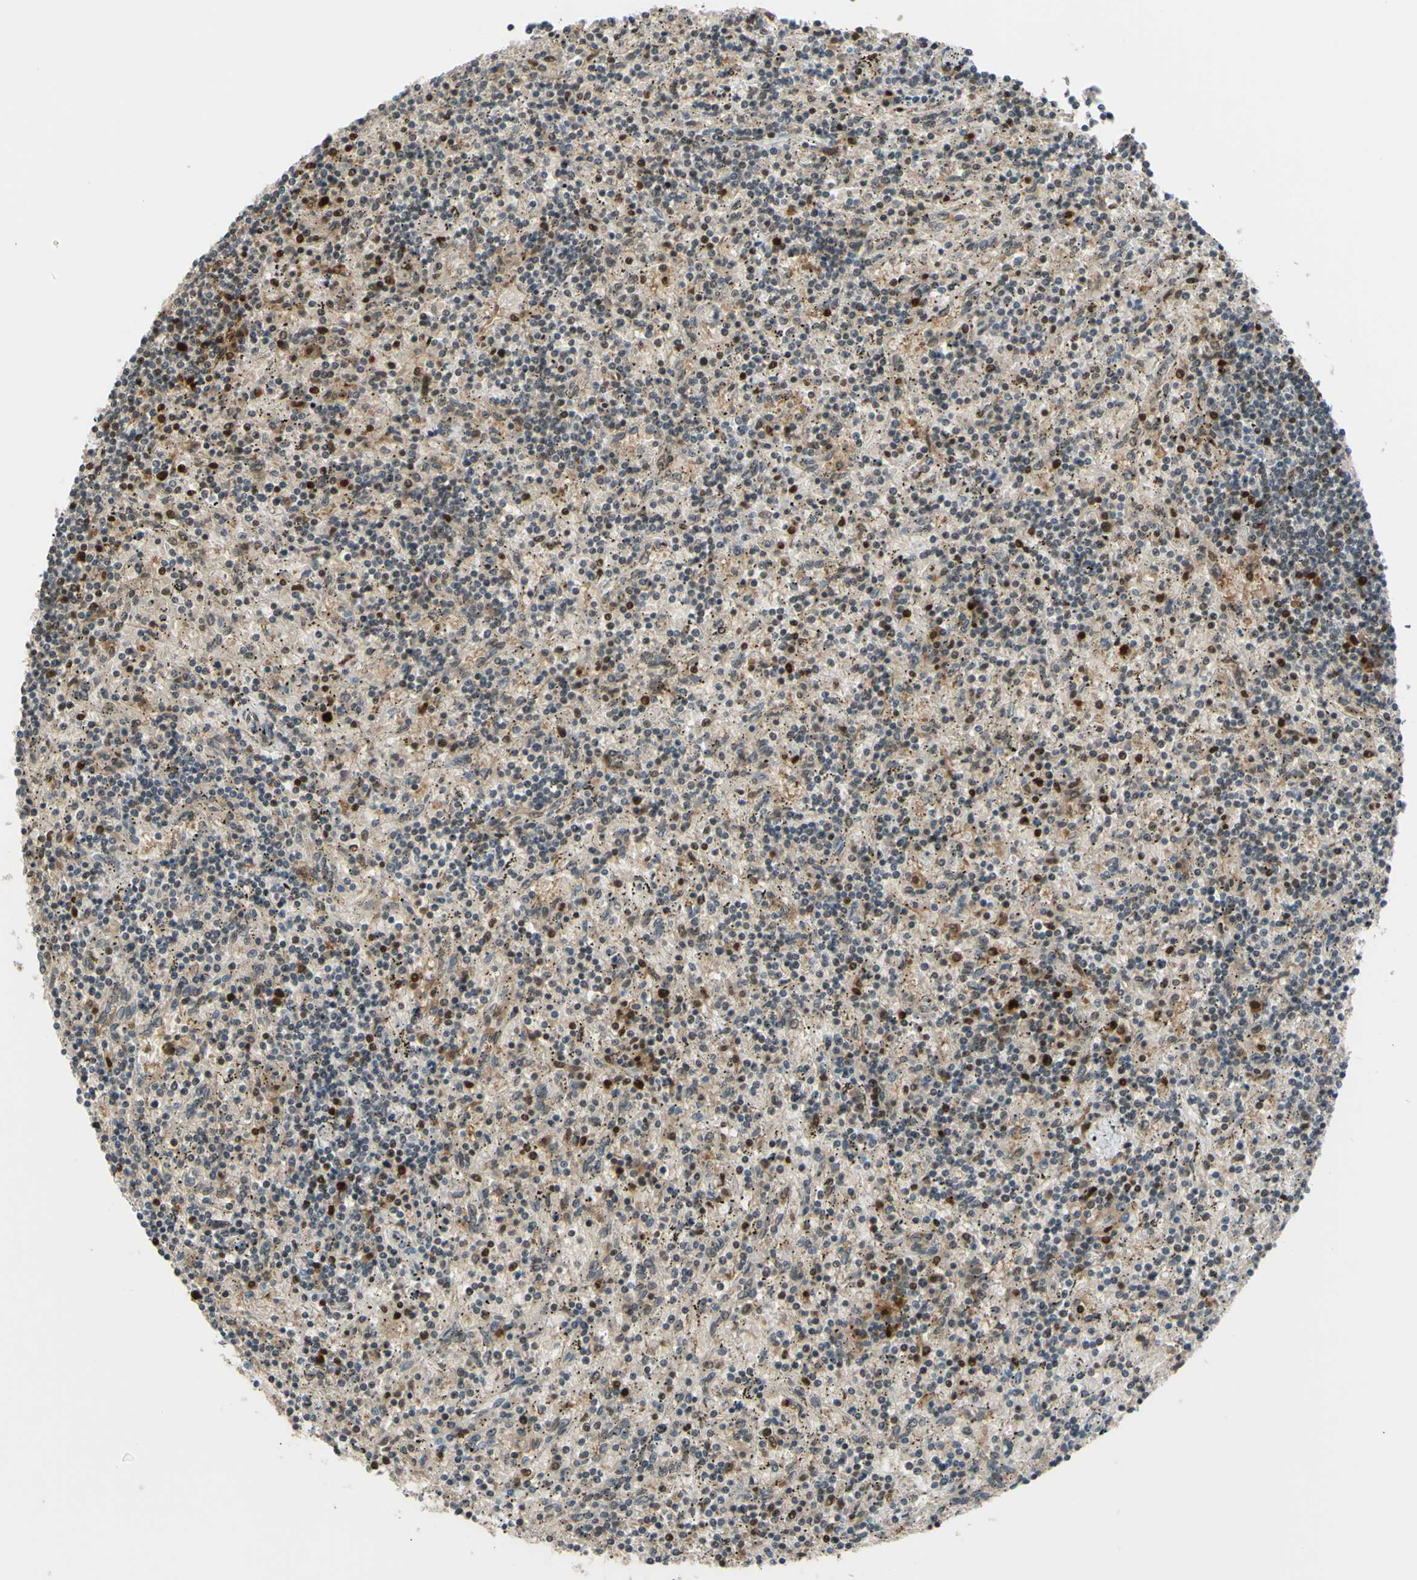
{"staining": {"intensity": "strong", "quantity": "<25%", "location": "cytoplasmic/membranous,nuclear"}, "tissue": "lymphoma", "cell_type": "Tumor cells", "image_type": "cancer", "snomed": [{"axis": "morphology", "description": "Malignant lymphoma, non-Hodgkin's type, Low grade"}, {"axis": "topography", "description": "Spleen"}], "caption": "DAB (3,3'-diaminobenzidine) immunohistochemical staining of human lymphoma reveals strong cytoplasmic/membranous and nuclear protein staining in about <25% of tumor cells.", "gene": "FKBP5", "patient": {"sex": "male", "age": 76}}